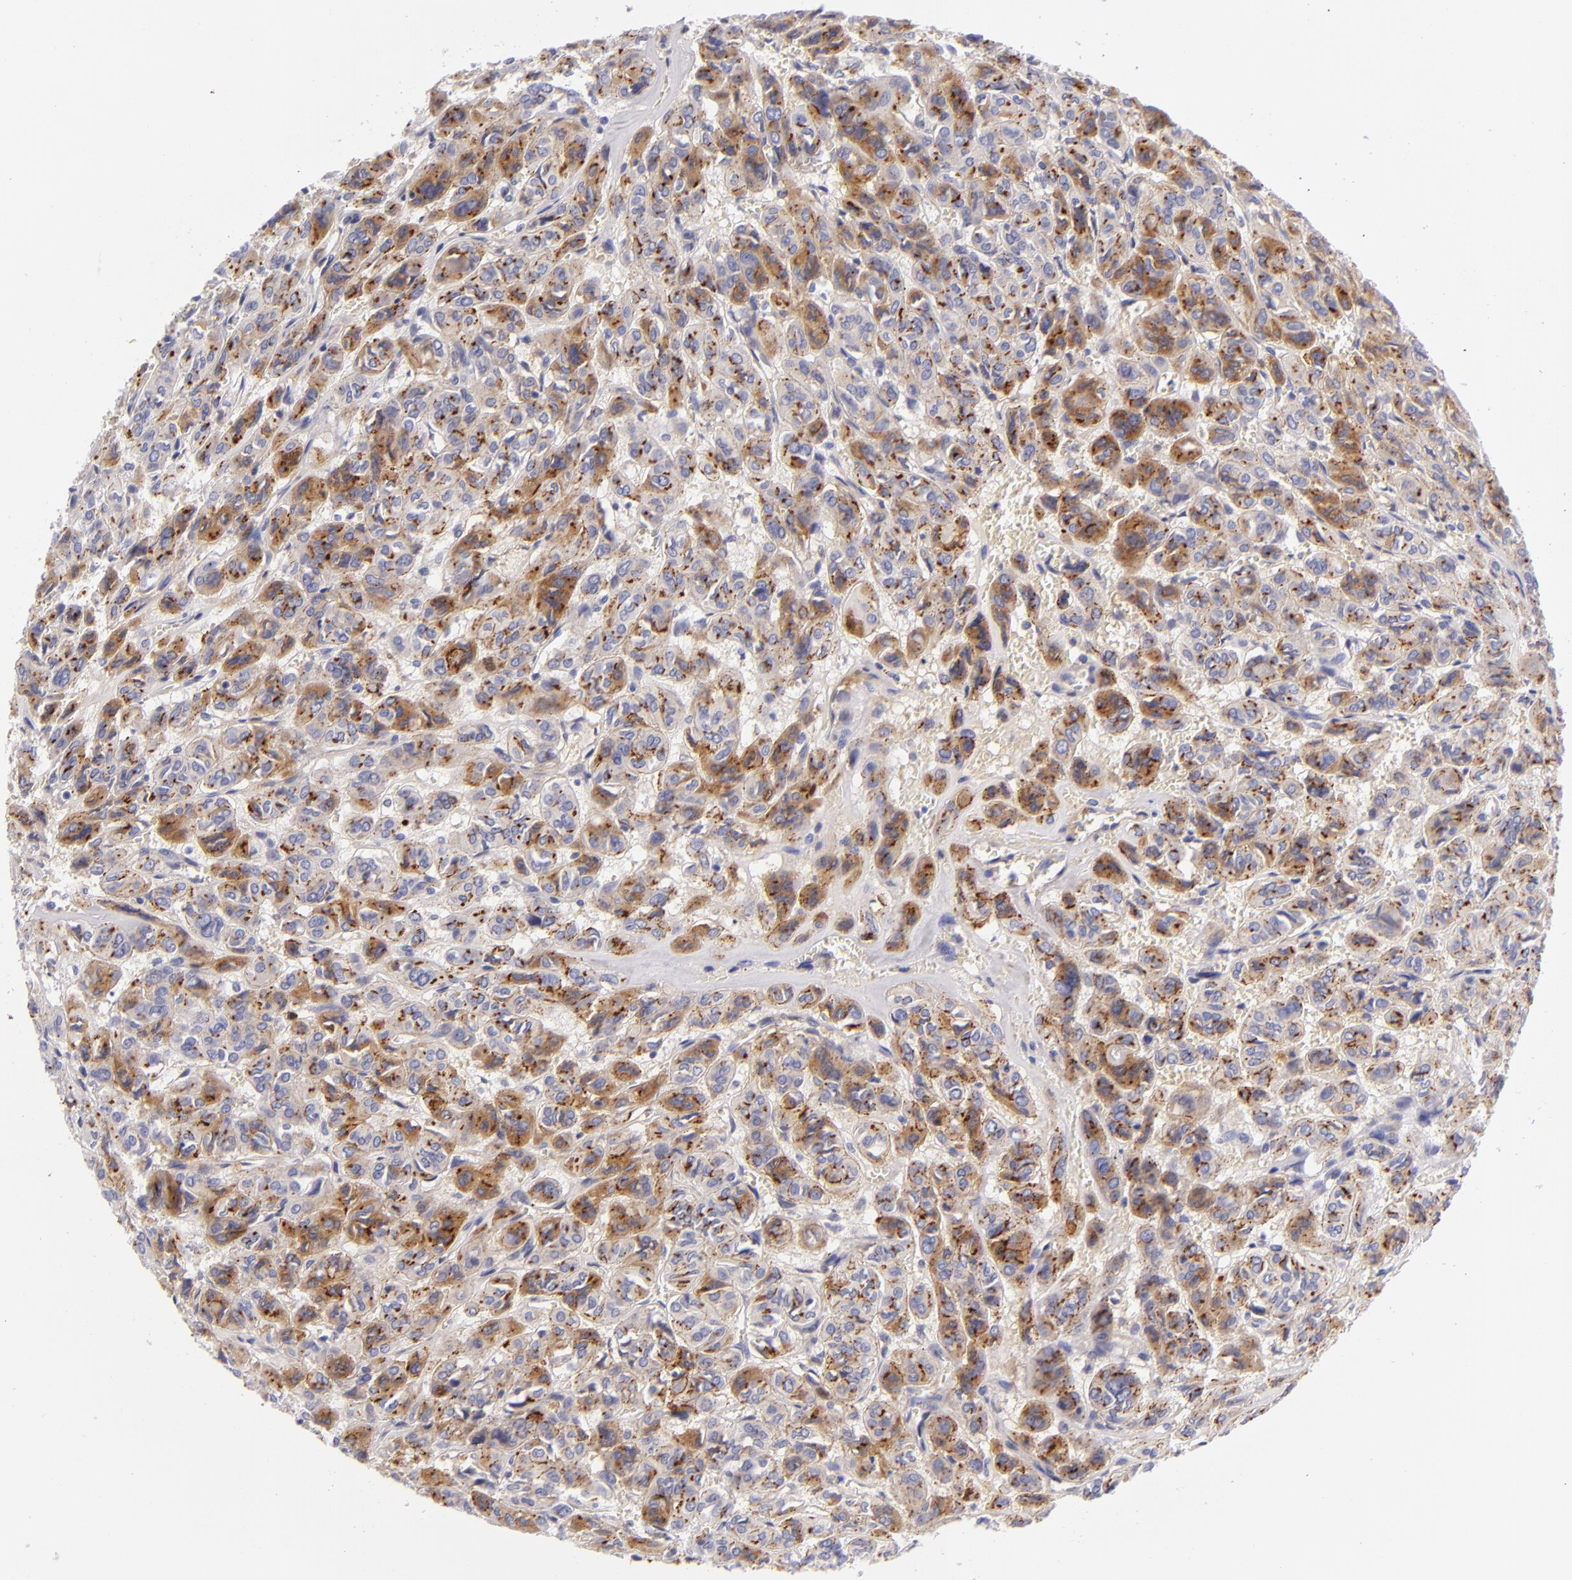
{"staining": {"intensity": "moderate", "quantity": ">75%", "location": "cytoplasmic/membranous"}, "tissue": "thyroid cancer", "cell_type": "Tumor cells", "image_type": "cancer", "snomed": [{"axis": "morphology", "description": "Follicular adenoma carcinoma, NOS"}, {"axis": "topography", "description": "Thyroid gland"}], "caption": "Protein analysis of thyroid cancer tissue demonstrates moderate cytoplasmic/membranous positivity in approximately >75% of tumor cells. Nuclei are stained in blue.", "gene": "CDH3", "patient": {"sex": "female", "age": 71}}